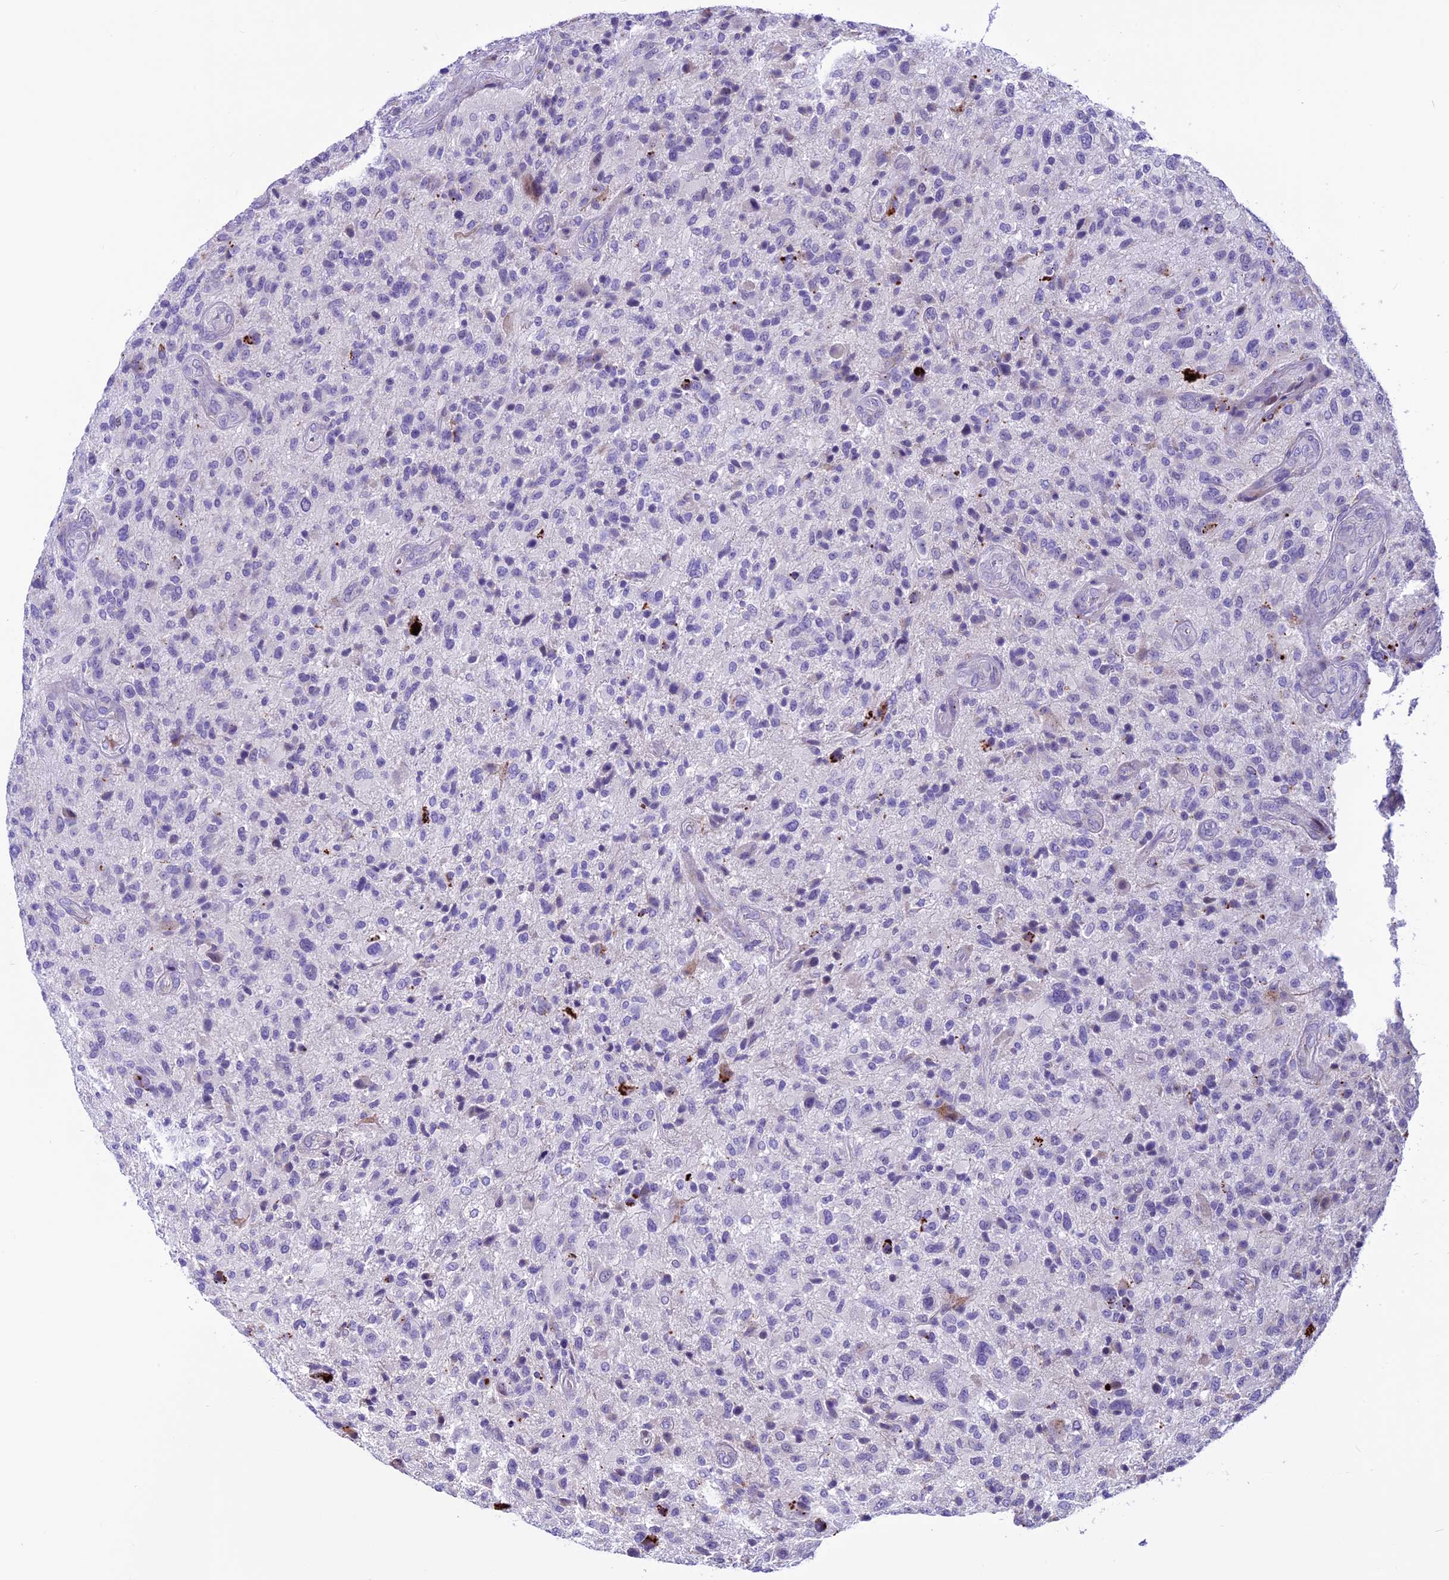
{"staining": {"intensity": "negative", "quantity": "none", "location": "none"}, "tissue": "glioma", "cell_type": "Tumor cells", "image_type": "cancer", "snomed": [{"axis": "morphology", "description": "Glioma, malignant, High grade"}, {"axis": "topography", "description": "Brain"}], "caption": "DAB immunohistochemical staining of human glioma reveals no significant expression in tumor cells.", "gene": "THRSP", "patient": {"sex": "male", "age": 47}}